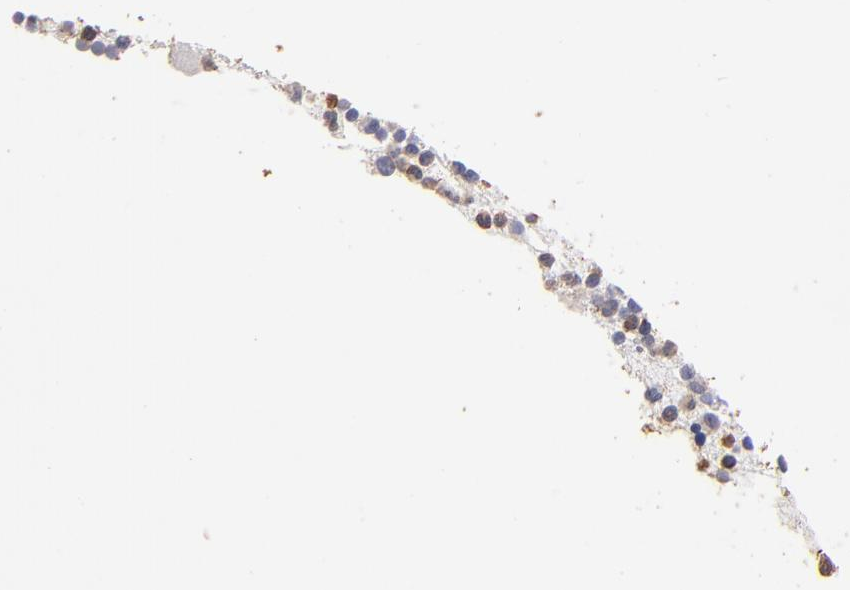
{"staining": {"intensity": "weak", "quantity": "<25%", "location": "cytoplasmic/membranous"}, "tissue": "bone marrow", "cell_type": "Hematopoietic cells", "image_type": "normal", "snomed": [{"axis": "morphology", "description": "Normal tissue, NOS"}, {"axis": "topography", "description": "Bone marrow"}], "caption": "High power microscopy image of an immunohistochemistry micrograph of benign bone marrow, revealing no significant positivity in hematopoietic cells. (DAB immunohistochemistry visualized using brightfield microscopy, high magnification).", "gene": "ABCB1", "patient": {"sex": "male", "age": 15}}